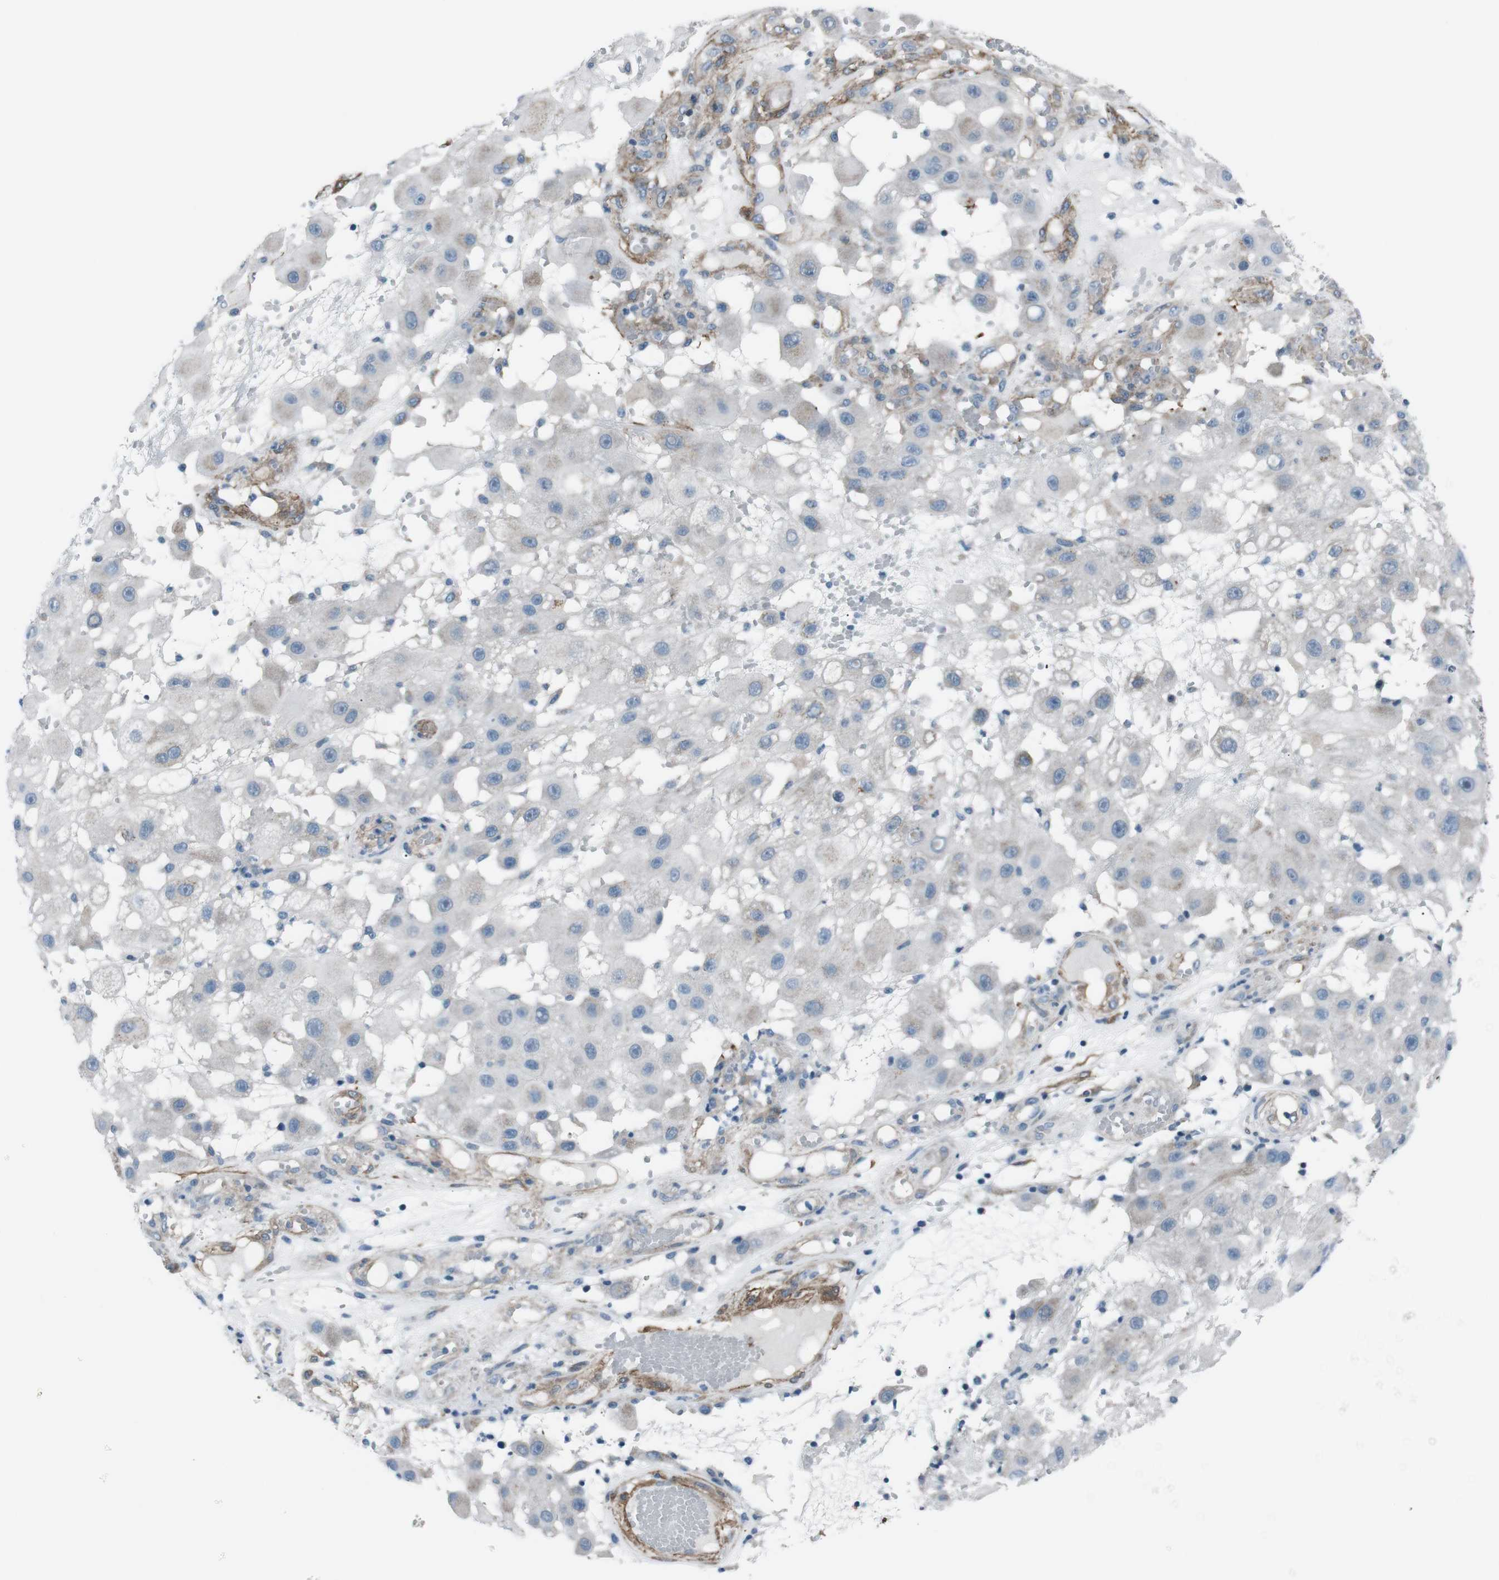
{"staining": {"intensity": "weak", "quantity": "<25%", "location": "cytoplasmic/membranous"}, "tissue": "melanoma", "cell_type": "Tumor cells", "image_type": "cancer", "snomed": [{"axis": "morphology", "description": "Malignant melanoma, NOS"}, {"axis": "topography", "description": "Skin"}], "caption": "Tumor cells show no significant protein staining in malignant melanoma.", "gene": "PDLIM5", "patient": {"sex": "female", "age": 81}}